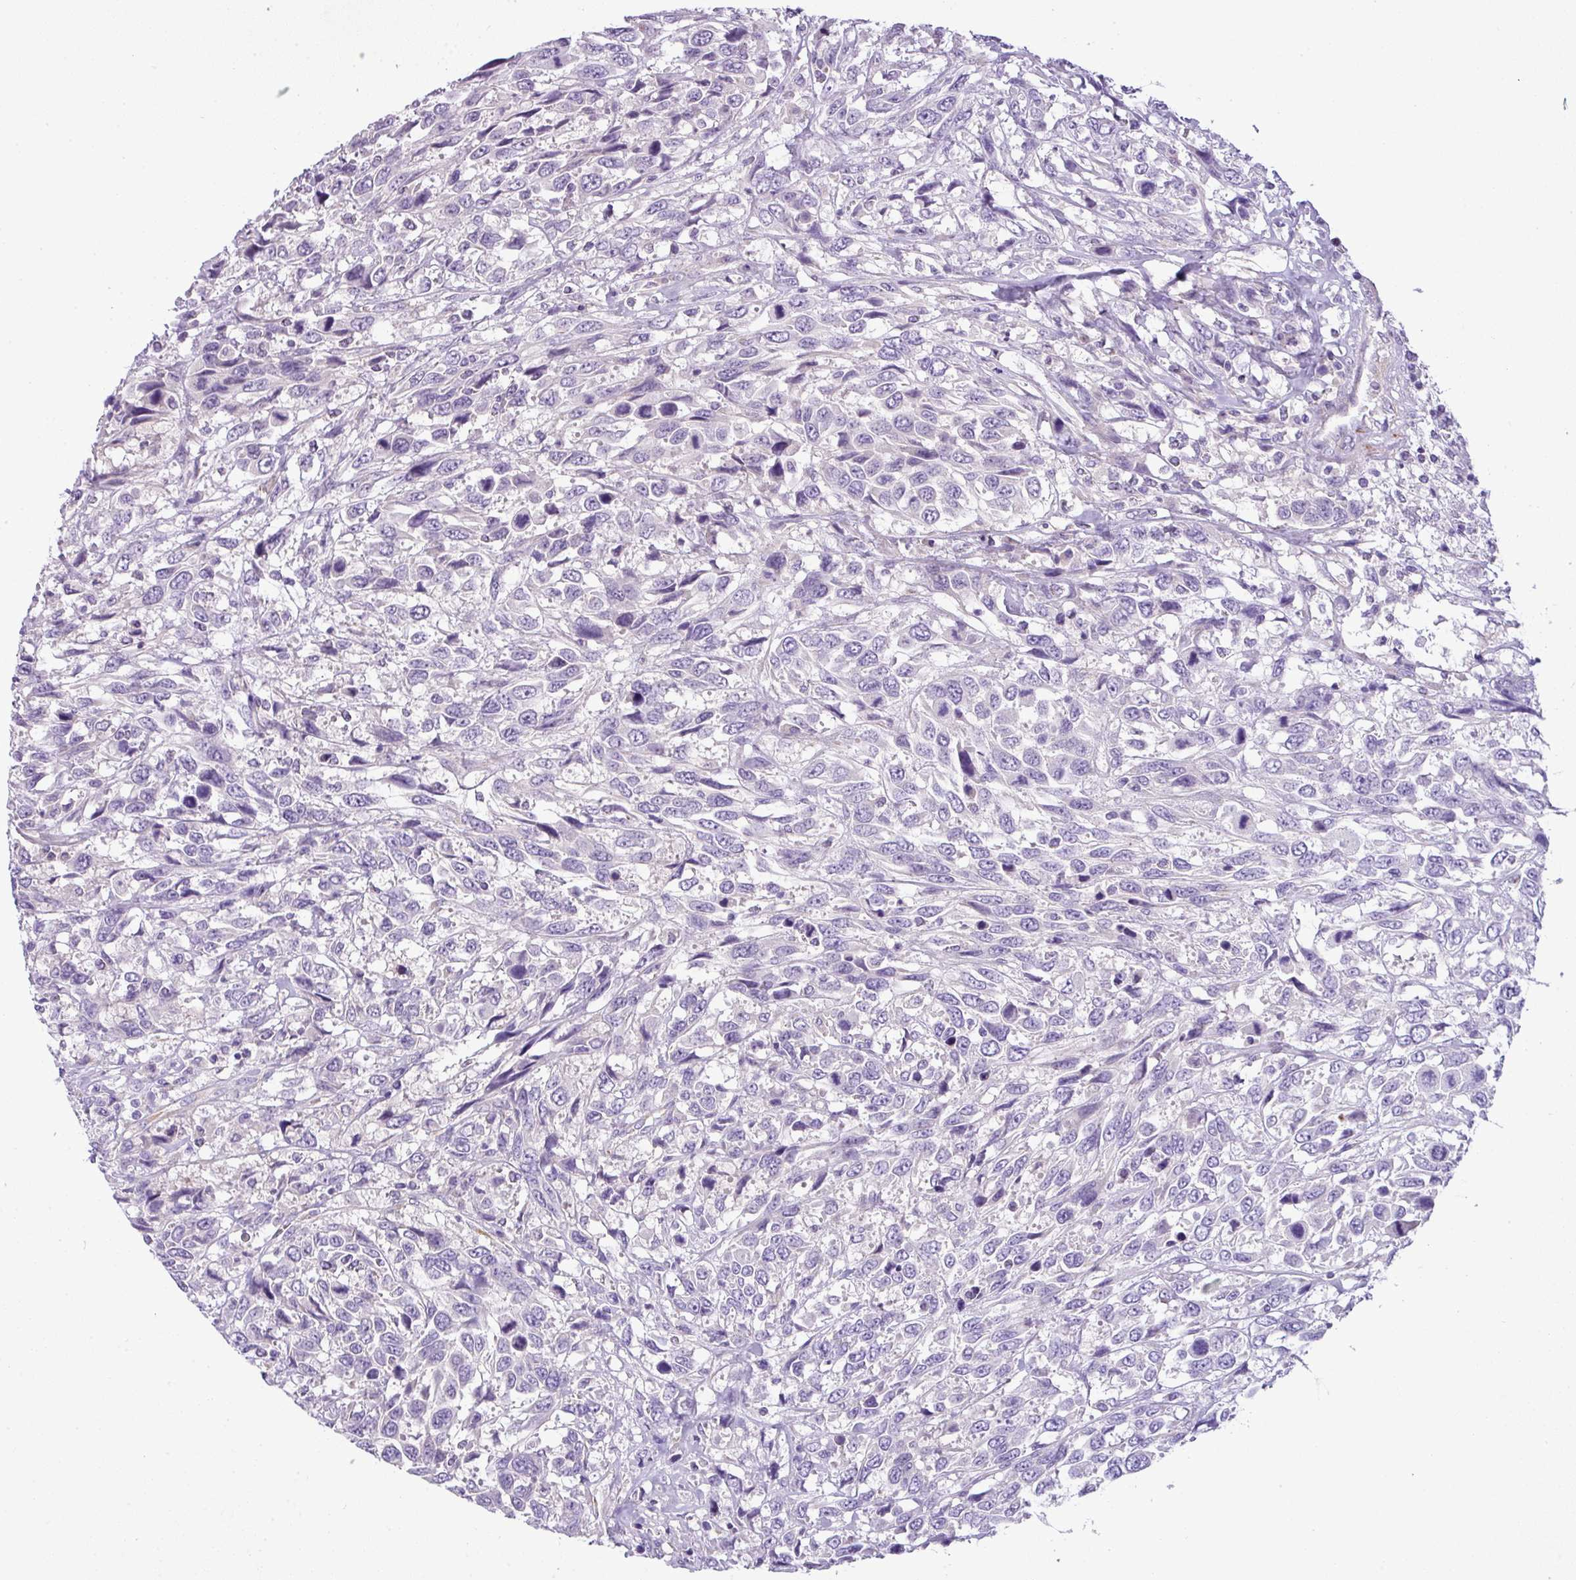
{"staining": {"intensity": "negative", "quantity": "none", "location": "none"}, "tissue": "urothelial cancer", "cell_type": "Tumor cells", "image_type": "cancer", "snomed": [{"axis": "morphology", "description": "Urothelial carcinoma, High grade"}, {"axis": "topography", "description": "Urinary bladder"}], "caption": "Protein analysis of urothelial cancer exhibits no significant staining in tumor cells. Nuclei are stained in blue.", "gene": "ENSG00000273748", "patient": {"sex": "female", "age": 70}}